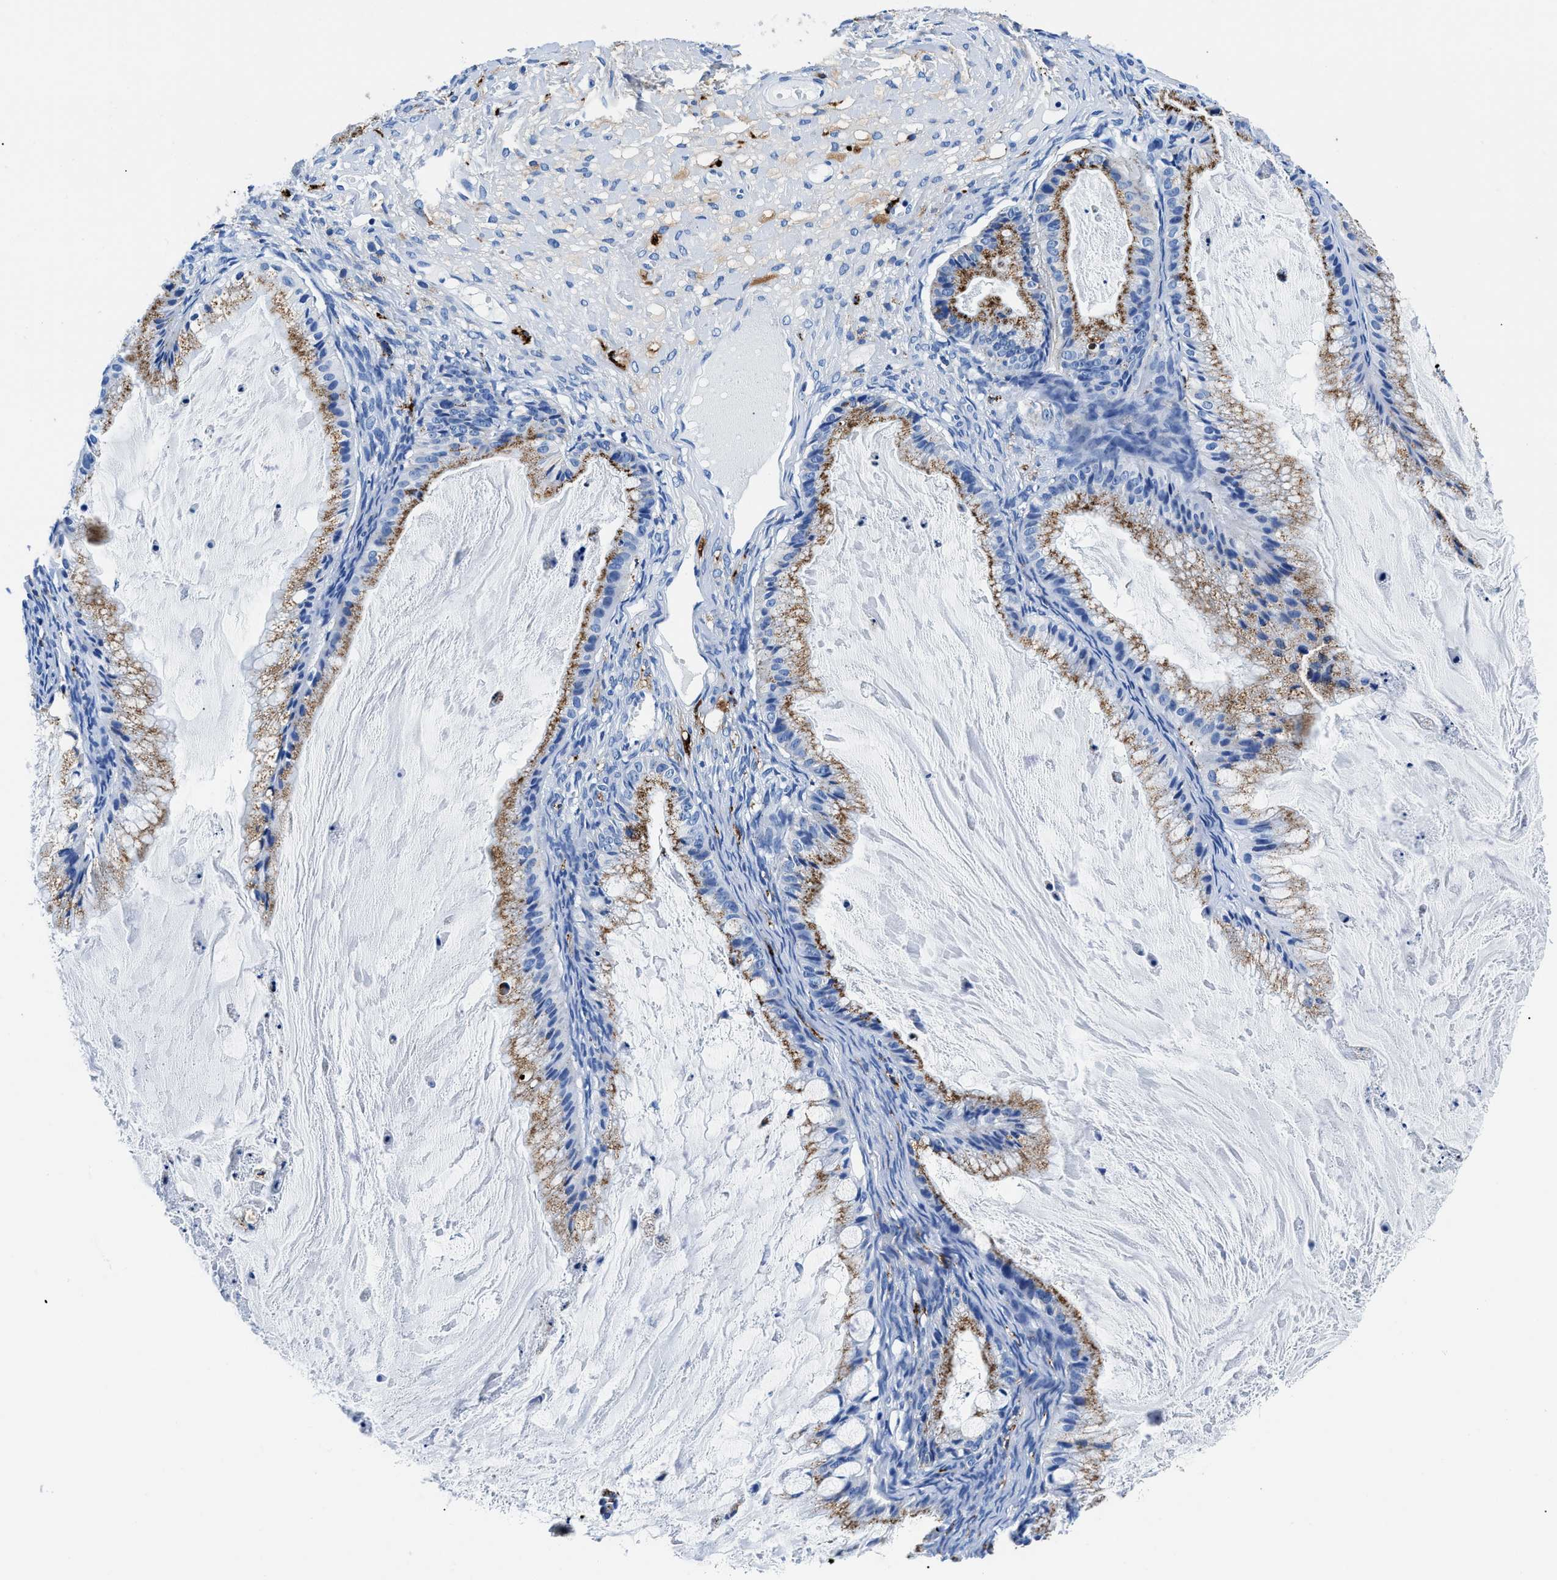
{"staining": {"intensity": "moderate", "quantity": ">75%", "location": "cytoplasmic/membranous"}, "tissue": "ovarian cancer", "cell_type": "Tumor cells", "image_type": "cancer", "snomed": [{"axis": "morphology", "description": "Cystadenocarcinoma, mucinous, NOS"}, {"axis": "topography", "description": "Ovary"}], "caption": "IHC of ovarian cancer displays medium levels of moderate cytoplasmic/membranous positivity in approximately >75% of tumor cells.", "gene": "OR14K1", "patient": {"sex": "female", "age": 57}}